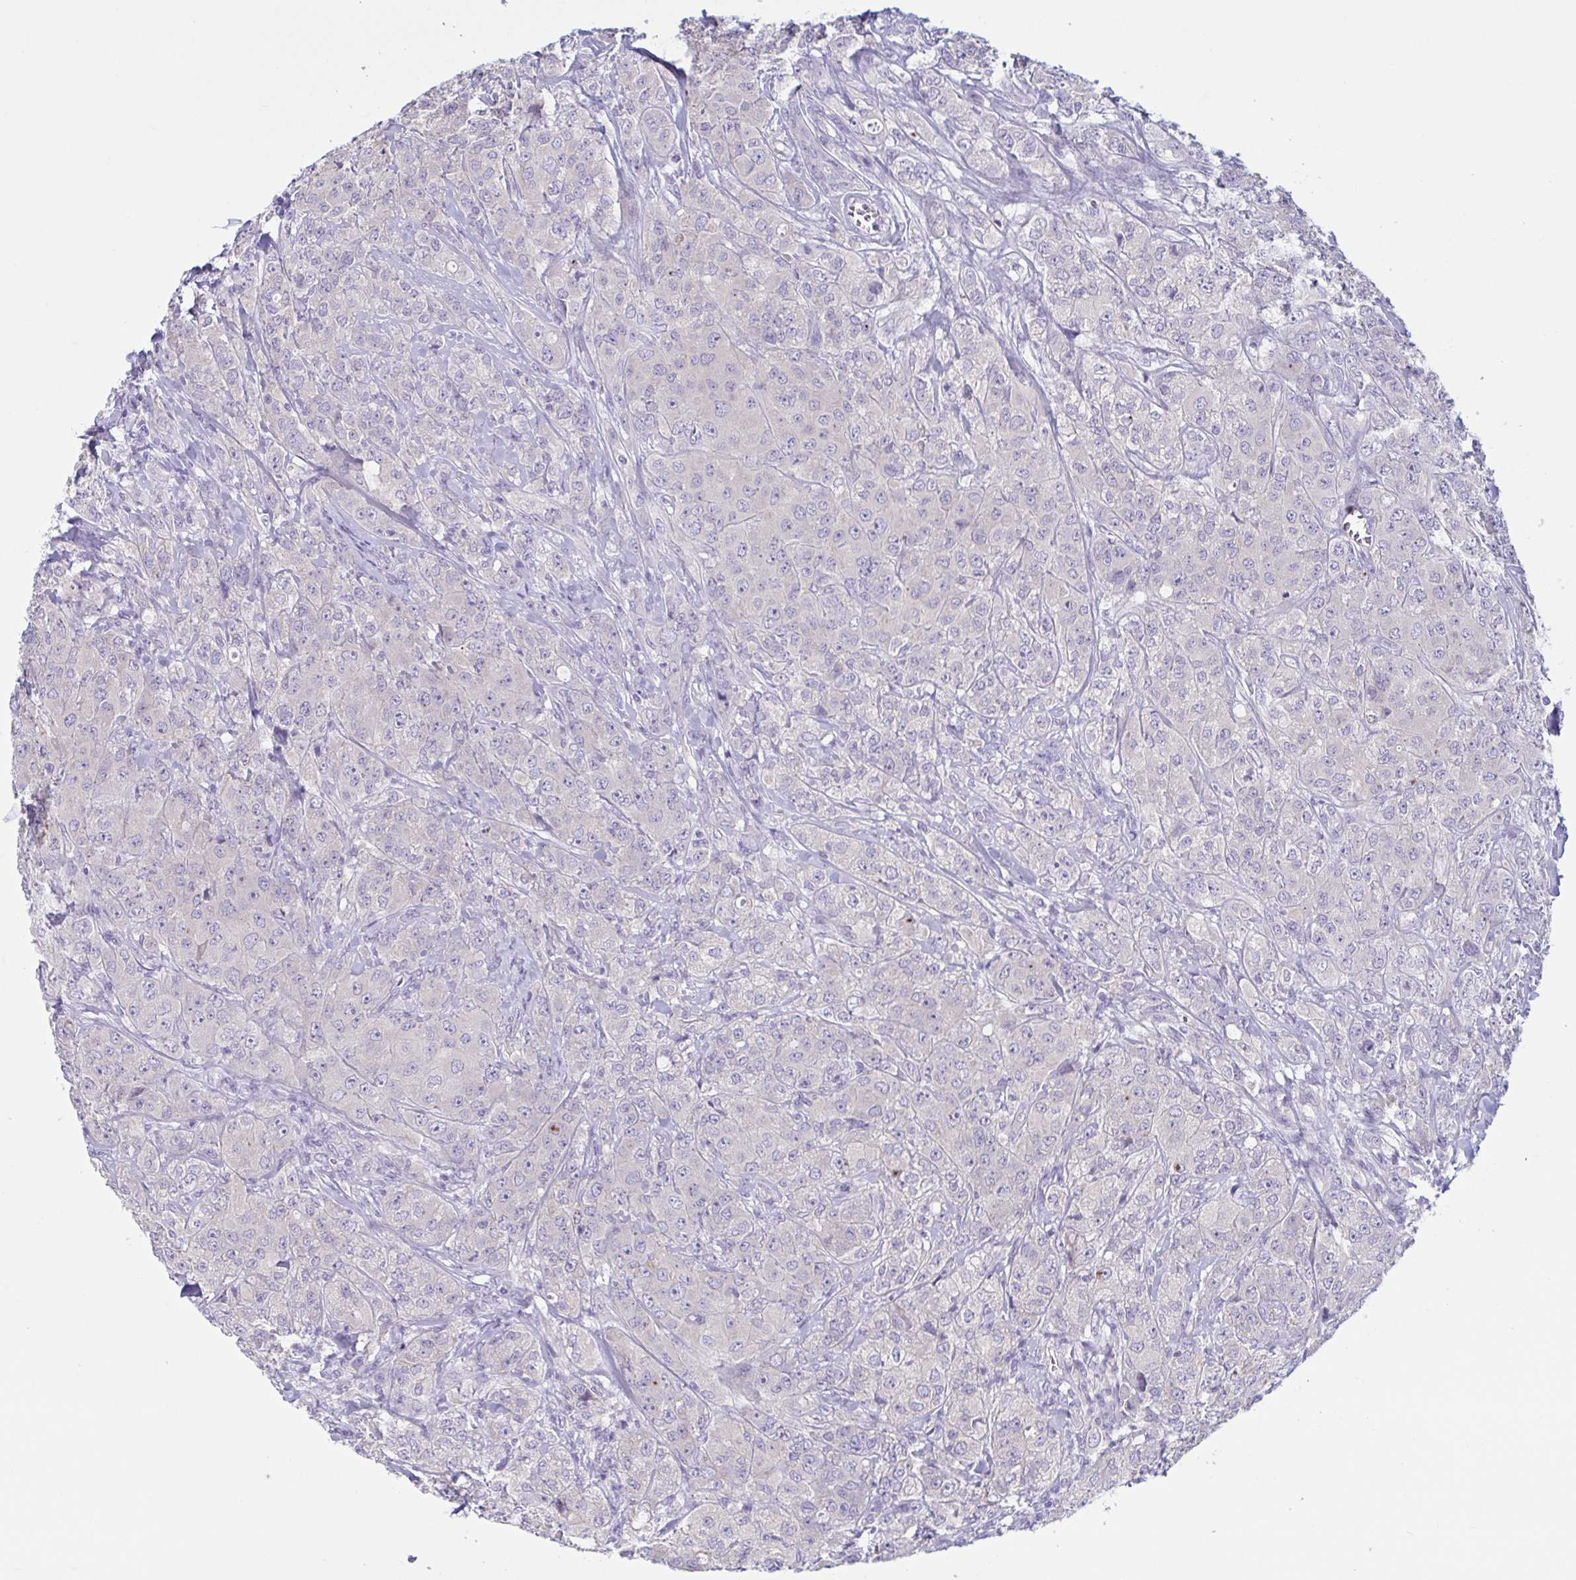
{"staining": {"intensity": "negative", "quantity": "none", "location": "none"}, "tissue": "breast cancer", "cell_type": "Tumor cells", "image_type": "cancer", "snomed": [{"axis": "morphology", "description": "Normal tissue, NOS"}, {"axis": "morphology", "description": "Duct carcinoma"}, {"axis": "topography", "description": "Breast"}], "caption": "This is an IHC photomicrograph of human intraductal carcinoma (breast). There is no staining in tumor cells.", "gene": "TNNI2", "patient": {"sex": "female", "age": 43}}